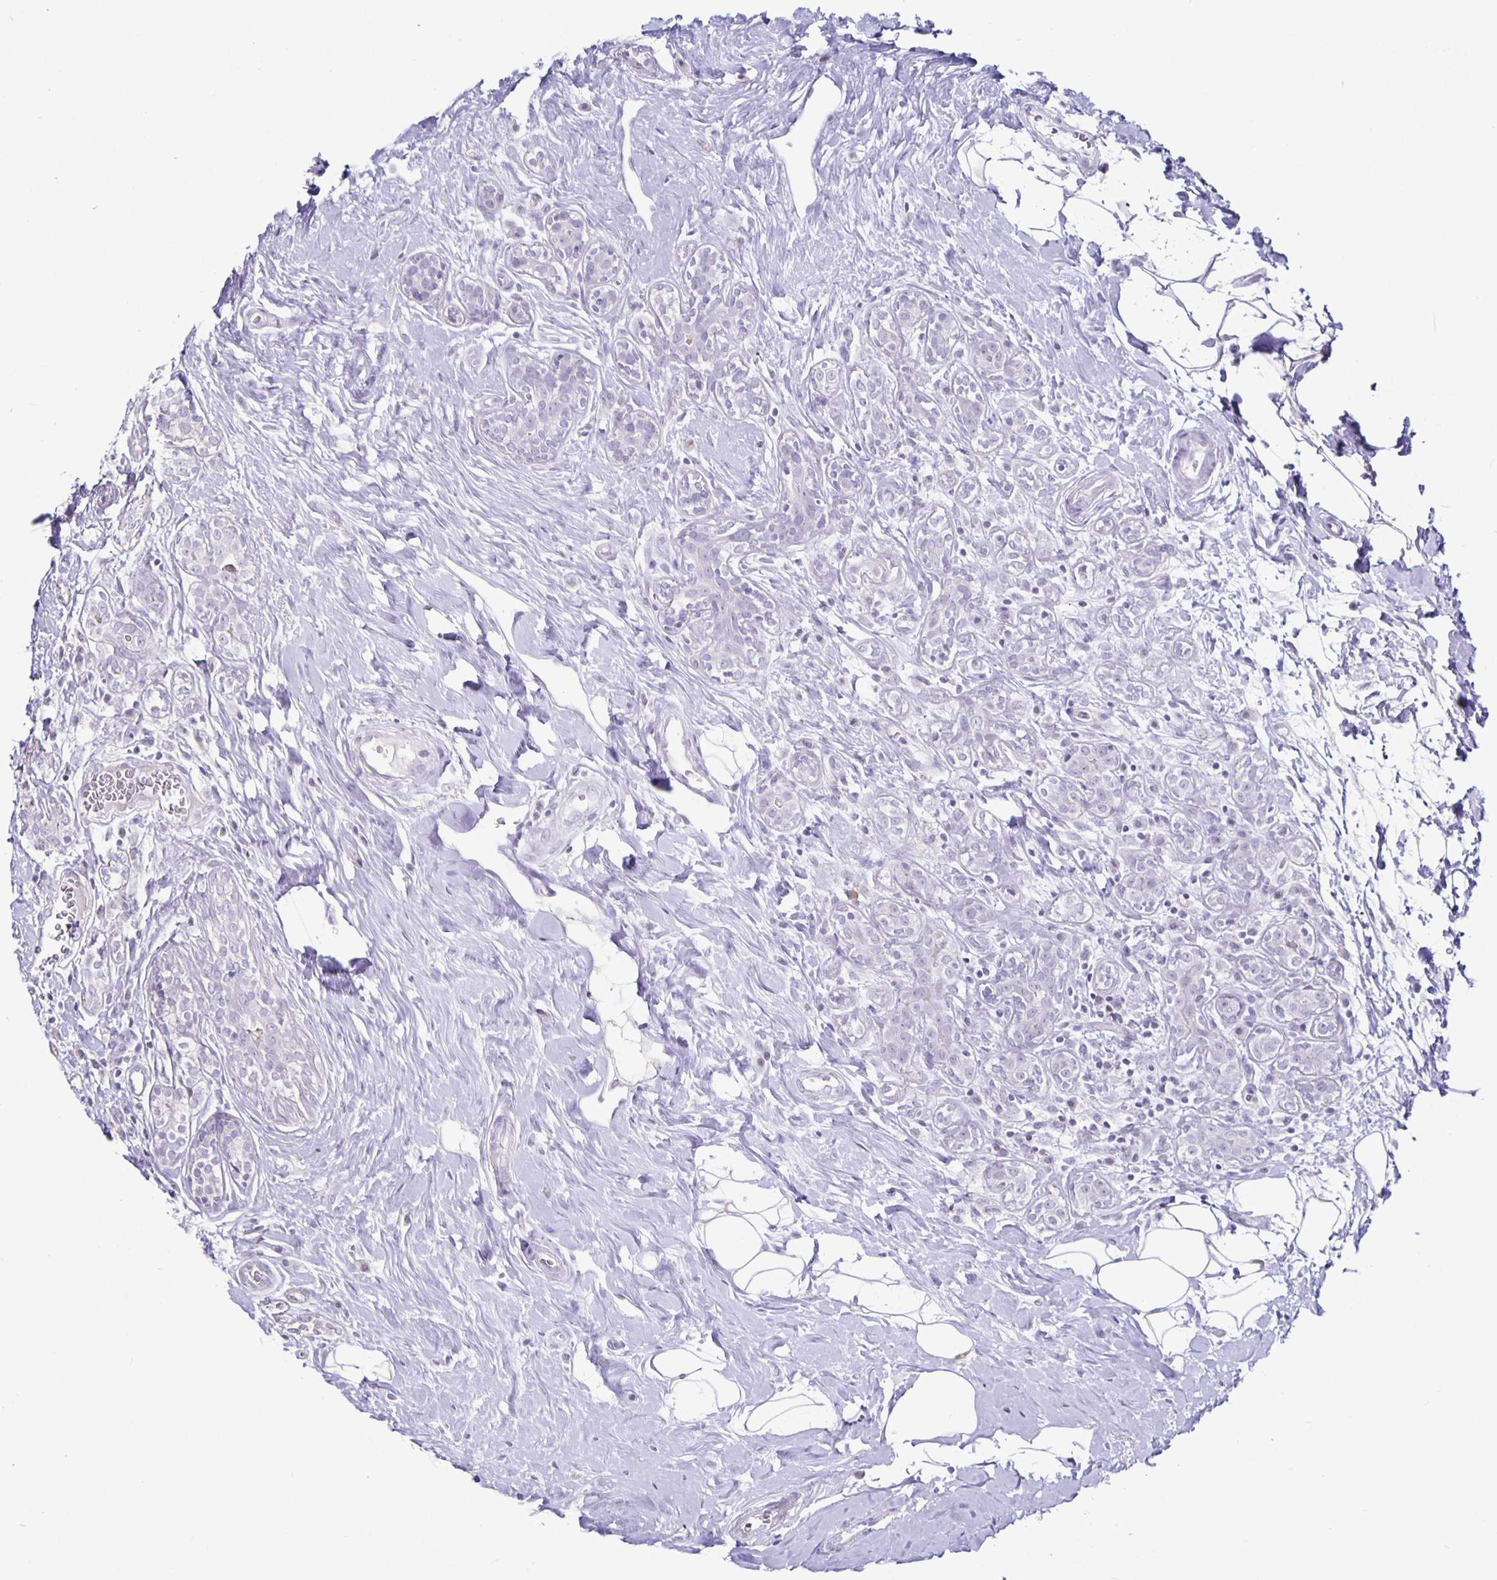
{"staining": {"intensity": "negative", "quantity": "none", "location": "none"}, "tissue": "breast cancer", "cell_type": "Tumor cells", "image_type": "cancer", "snomed": [{"axis": "morphology", "description": "Duct carcinoma"}, {"axis": "topography", "description": "Breast"}], "caption": "IHC histopathology image of infiltrating ductal carcinoma (breast) stained for a protein (brown), which displays no expression in tumor cells.", "gene": "OLIG2", "patient": {"sex": "female", "age": 43}}